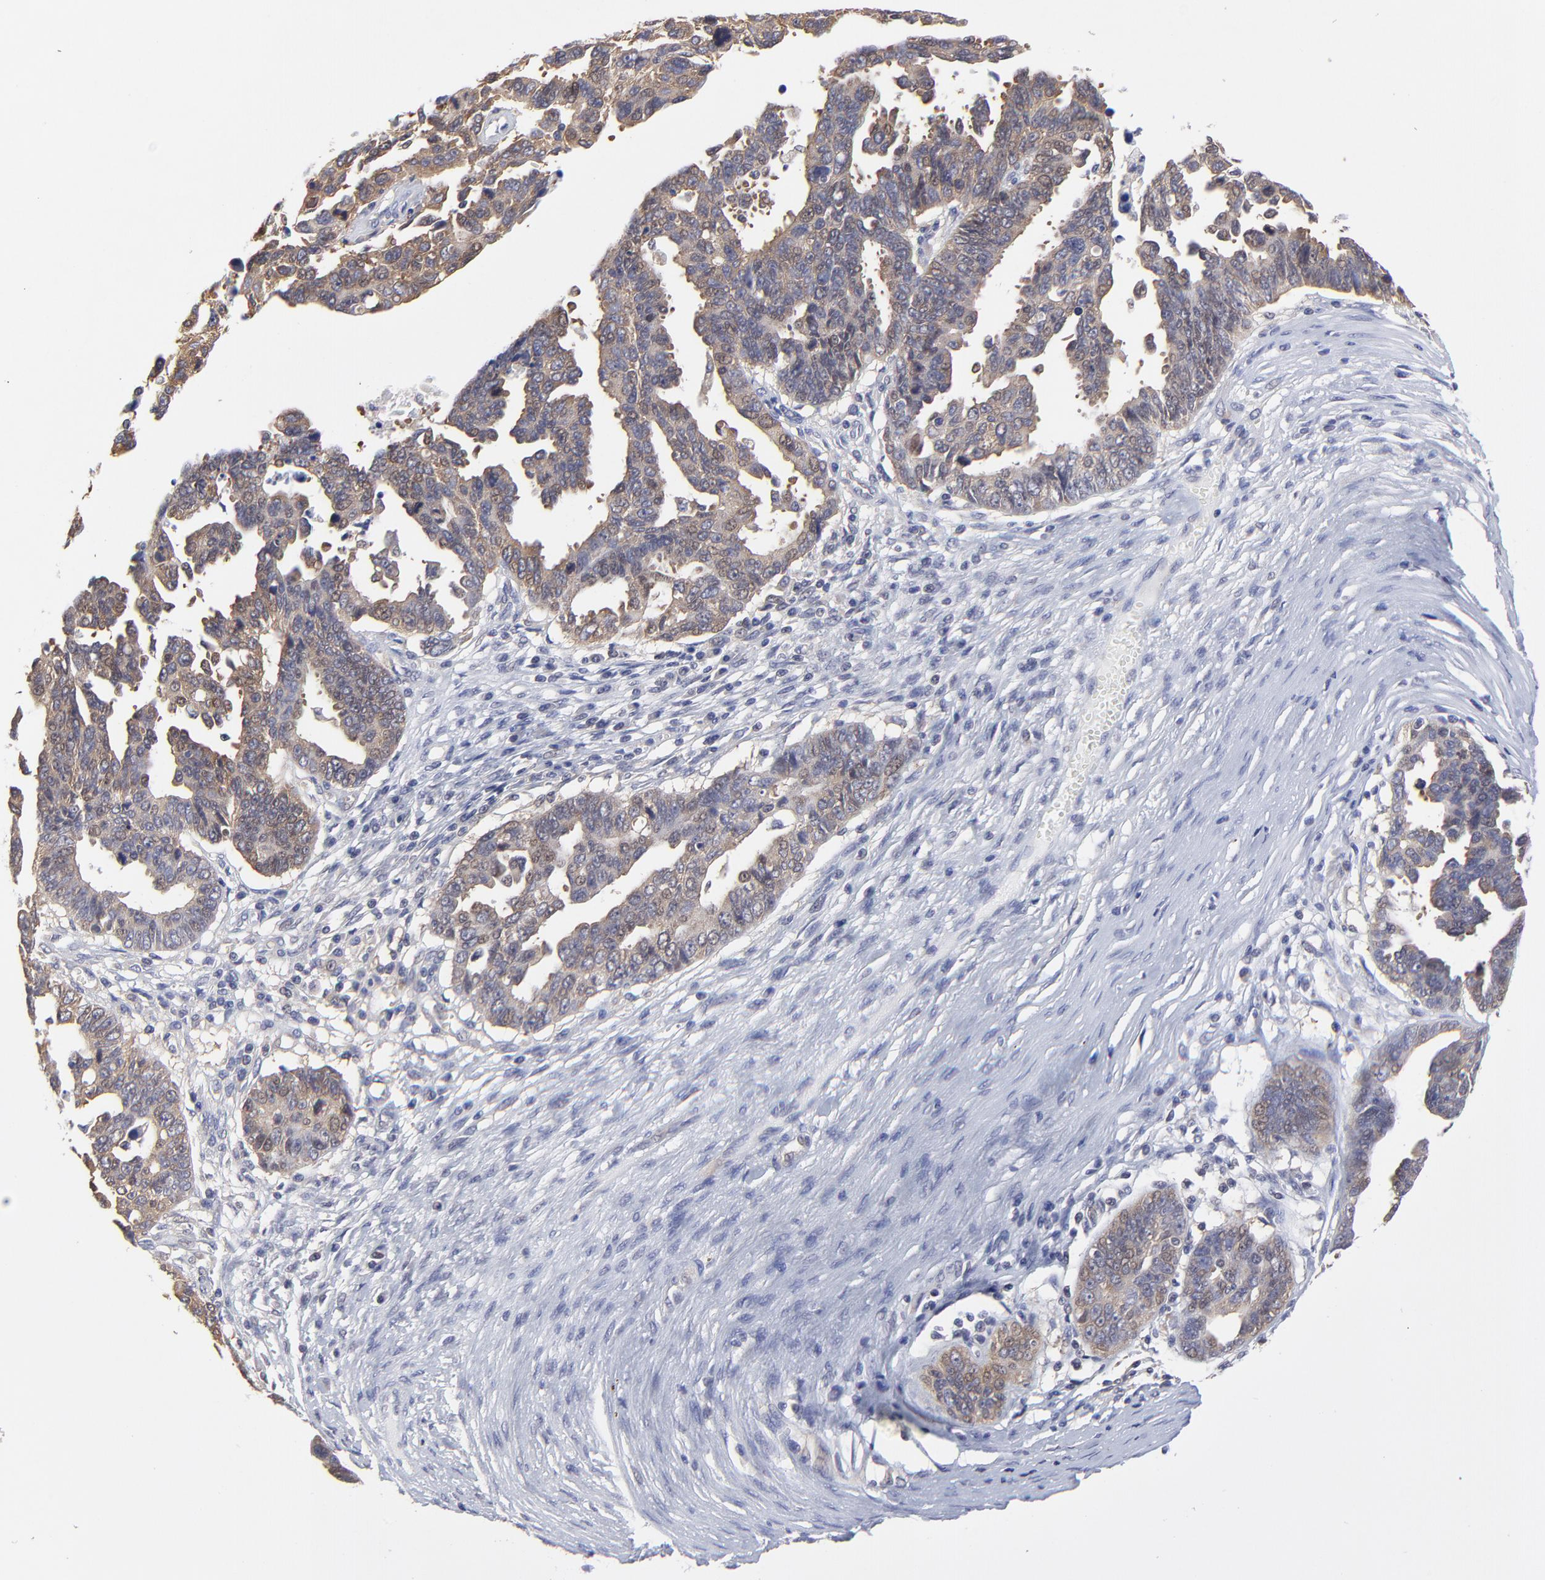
{"staining": {"intensity": "weak", "quantity": ">75%", "location": "cytoplasmic/membranous"}, "tissue": "ovarian cancer", "cell_type": "Tumor cells", "image_type": "cancer", "snomed": [{"axis": "morphology", "description": "Carcinoma, endometroid"}, {"axis": "morphology", "description": "Cystadenocarcinoma, serous, NOS"}, {"axis": "topography", "description": "Ovary"}], "caption": "Immunohistochemical staining of human ovarian endometroid carcinoma shows low levels of weak cytoplasmic/membranous protein expression in about >75% of tumor cells.", "gene": "GART", "patient": {"sex": "female", "age": 45}}